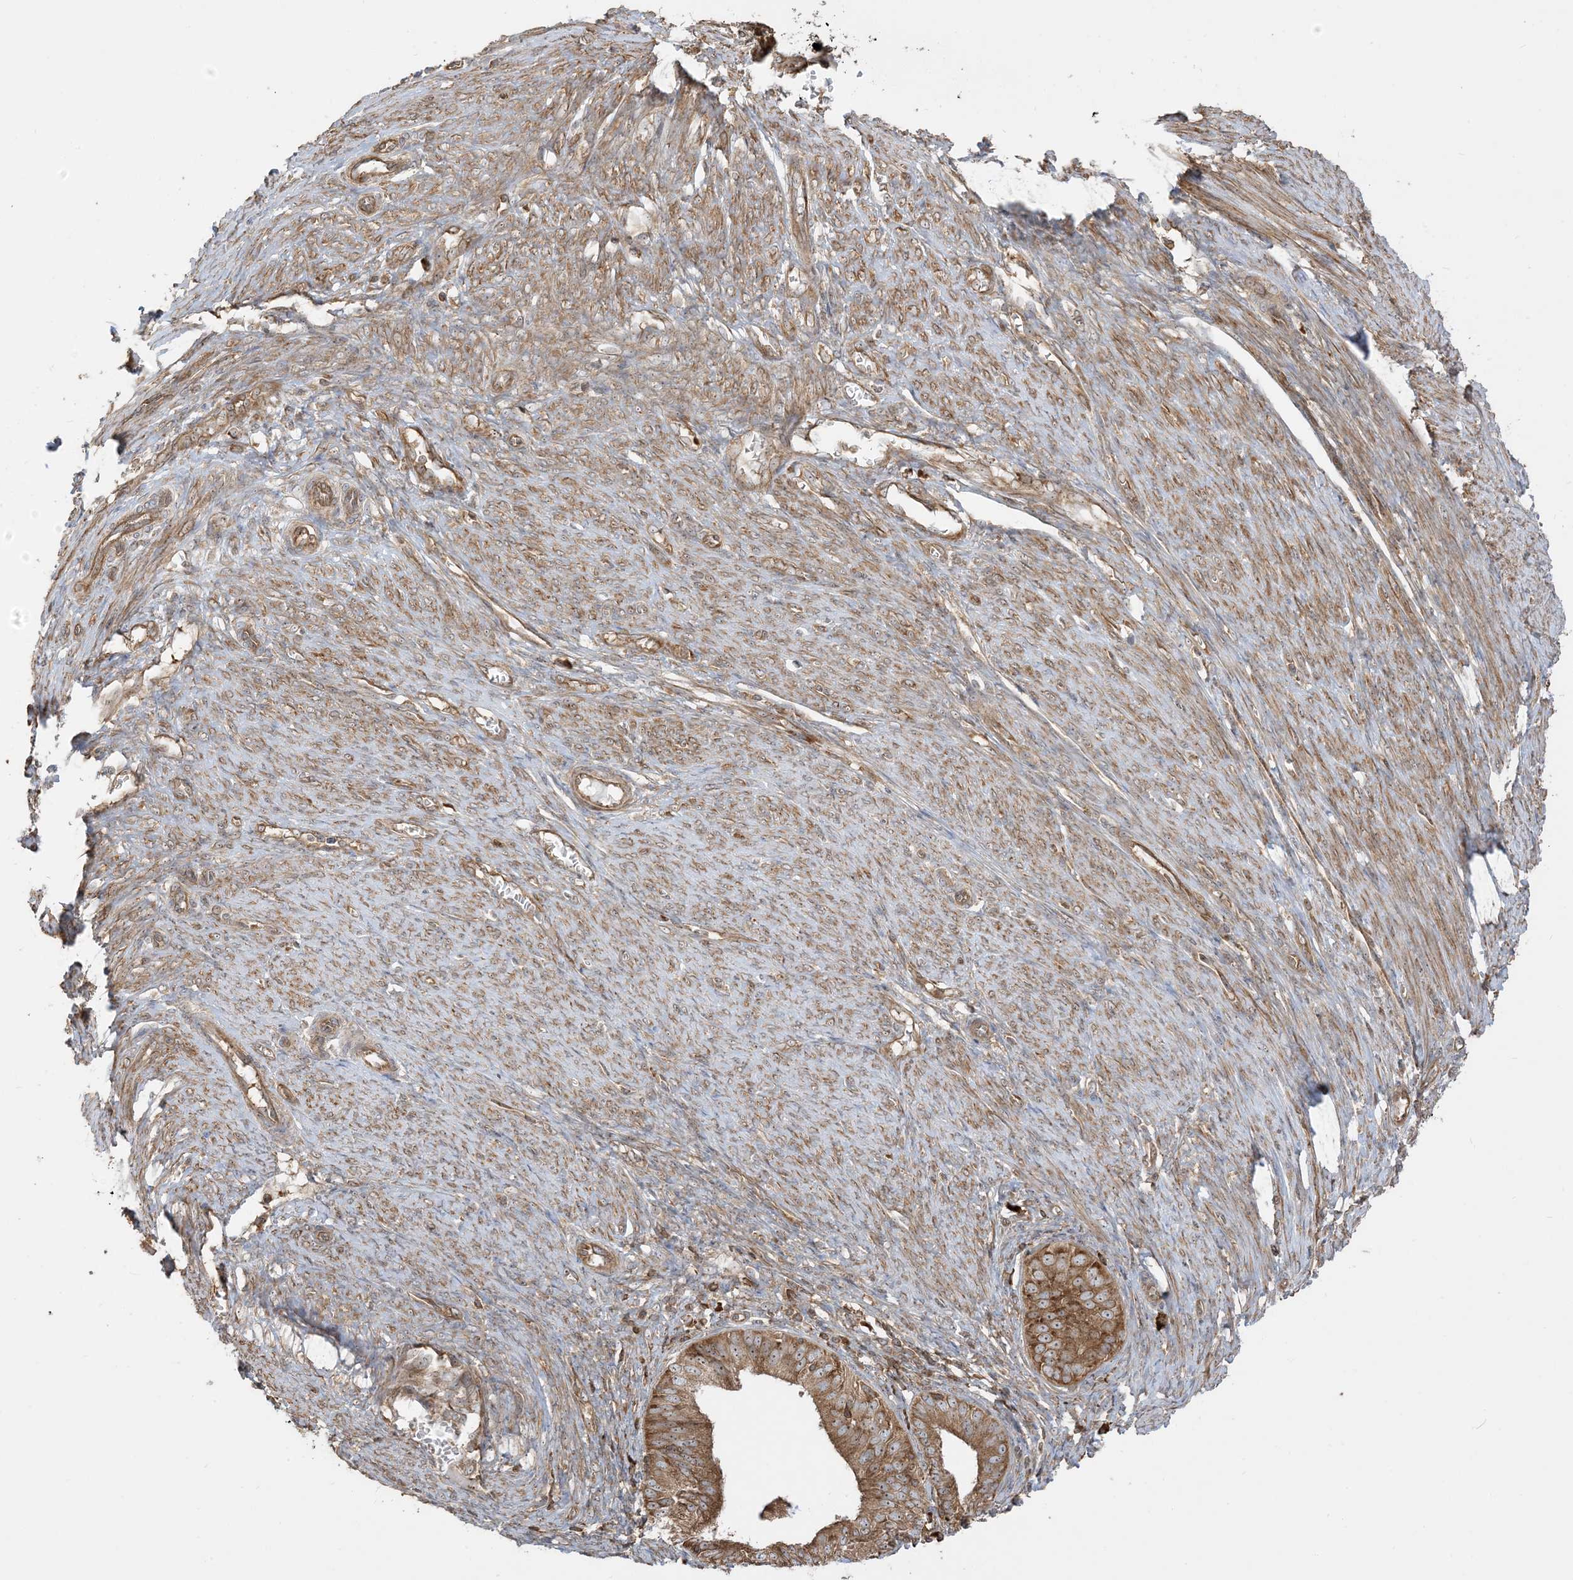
{"staining": {"intensity": "moderate", "quantity": ">75%", "location": "cytoplasmic/membranous,nuclear"}, "tissue": "endometrial cancer", "cell_type": "Tumor cells", "image_type": "cancer", "snomed": [{"axis": "morphology", "description": "Adenocarcinoma, NOS"}, {"axis": "topography", "description": "Endometrium"}], "caption": "A micrograph showing moderate cytoplasmic/membranous and nuclear positivity in about >75% of tumor cells in endometrial adenocarcinoma, as visualized by brown immunohistochemical staining.", "gene": "SRP72", "patient": {"sex": "female", "age": 51}}